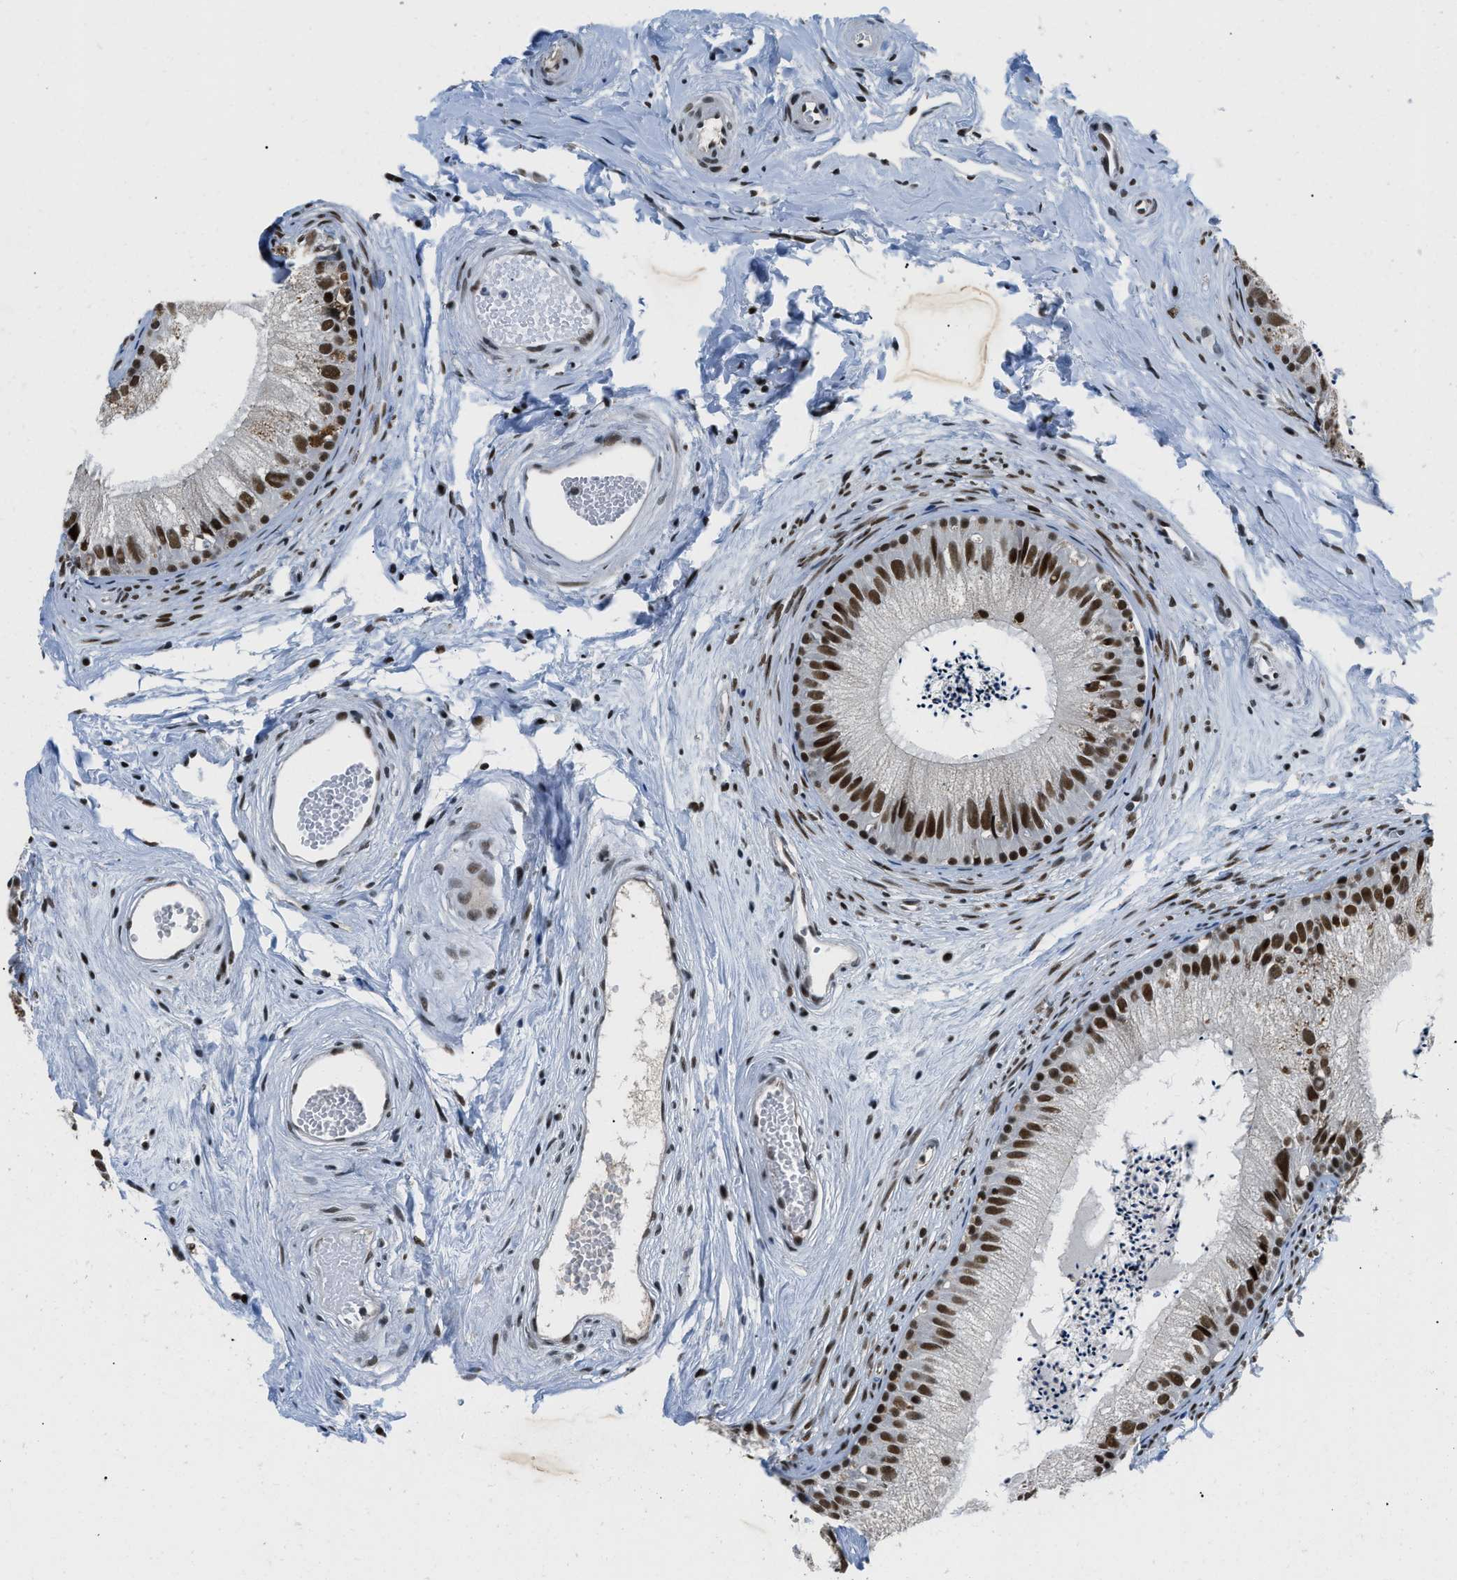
{"staining": {"intensity": "strong", "quantity": ">75%", "location": "nuclear"}, "tissue": "epididymis", "cell_type": "Glandular cells", "image_type": "normal", "snomed": [{"axis": "morphology", "description": "Normal tissue, NOS"}, {"axis": "topography", "description": "Epididymis"}], "caption": "Glandular cells exhibit high levels of strong nuclear positivity in approximately >75% of cells in benign human epididymis. (brown staining indicates protein expression, while blue staining denotes nuclei).", "gene": "KDM3B", "patient": {"sex": "male", "age": 56}}